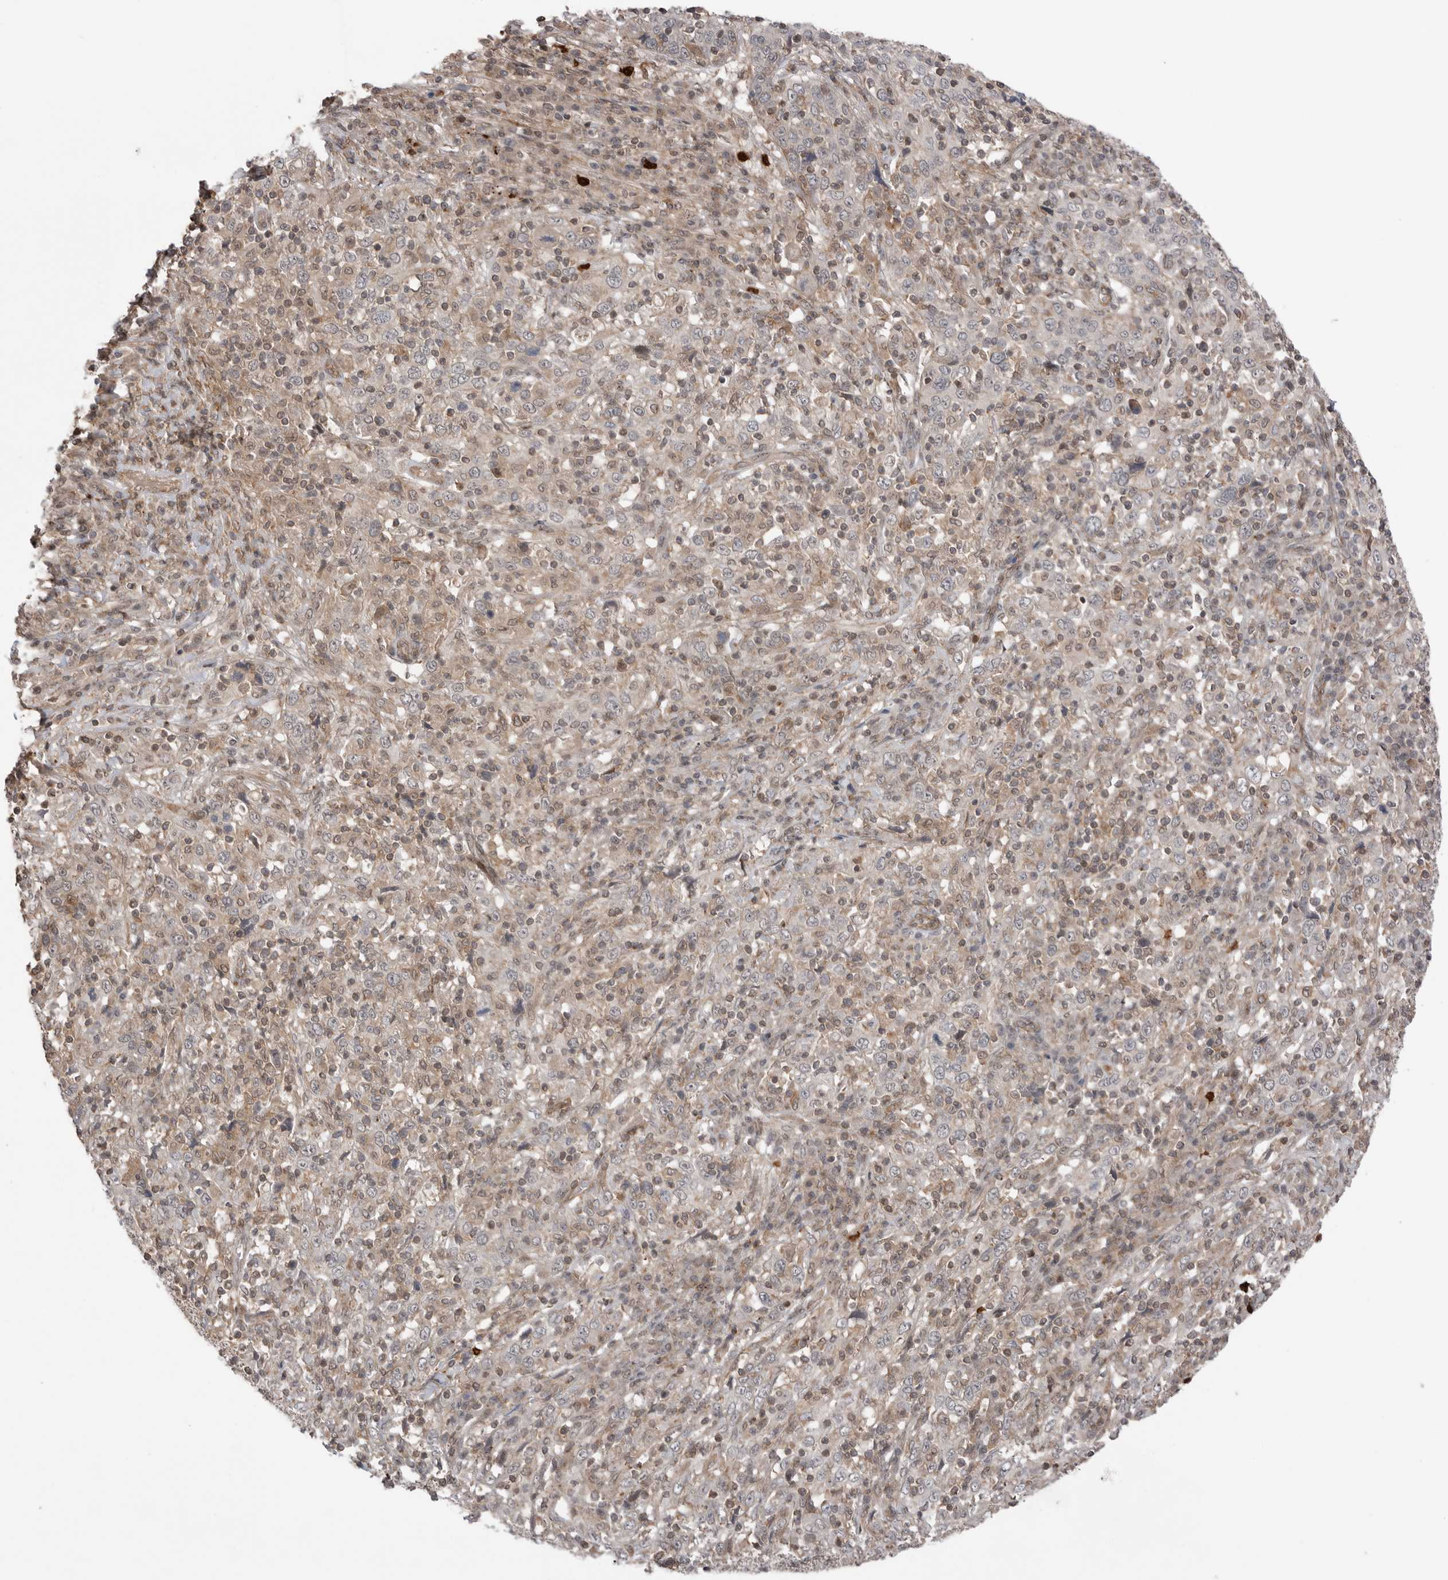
{"staining": {"intensity": "negative", "quantity": "none", "location": "none"}, "tissue": "cervical cancer", "cell_type": "Tumor cells", "image_type": "cancer", "snomed": [{"axis": "morphology", "description": "Squamous cell carcinoma, NOS"}, {"axis": "topography", "description": "Cervix"}], "caption": "The histopathology image exhibits no significant expression in tumor cells of cervical cancer. Brightfield microscopy of immunohistochemistry (IHC) stained with DAB (brown) and hematoxylin (blue), captured at high magnification.", "gene": "PEAK1", "patient": {"sex": "female", "age": 46}}